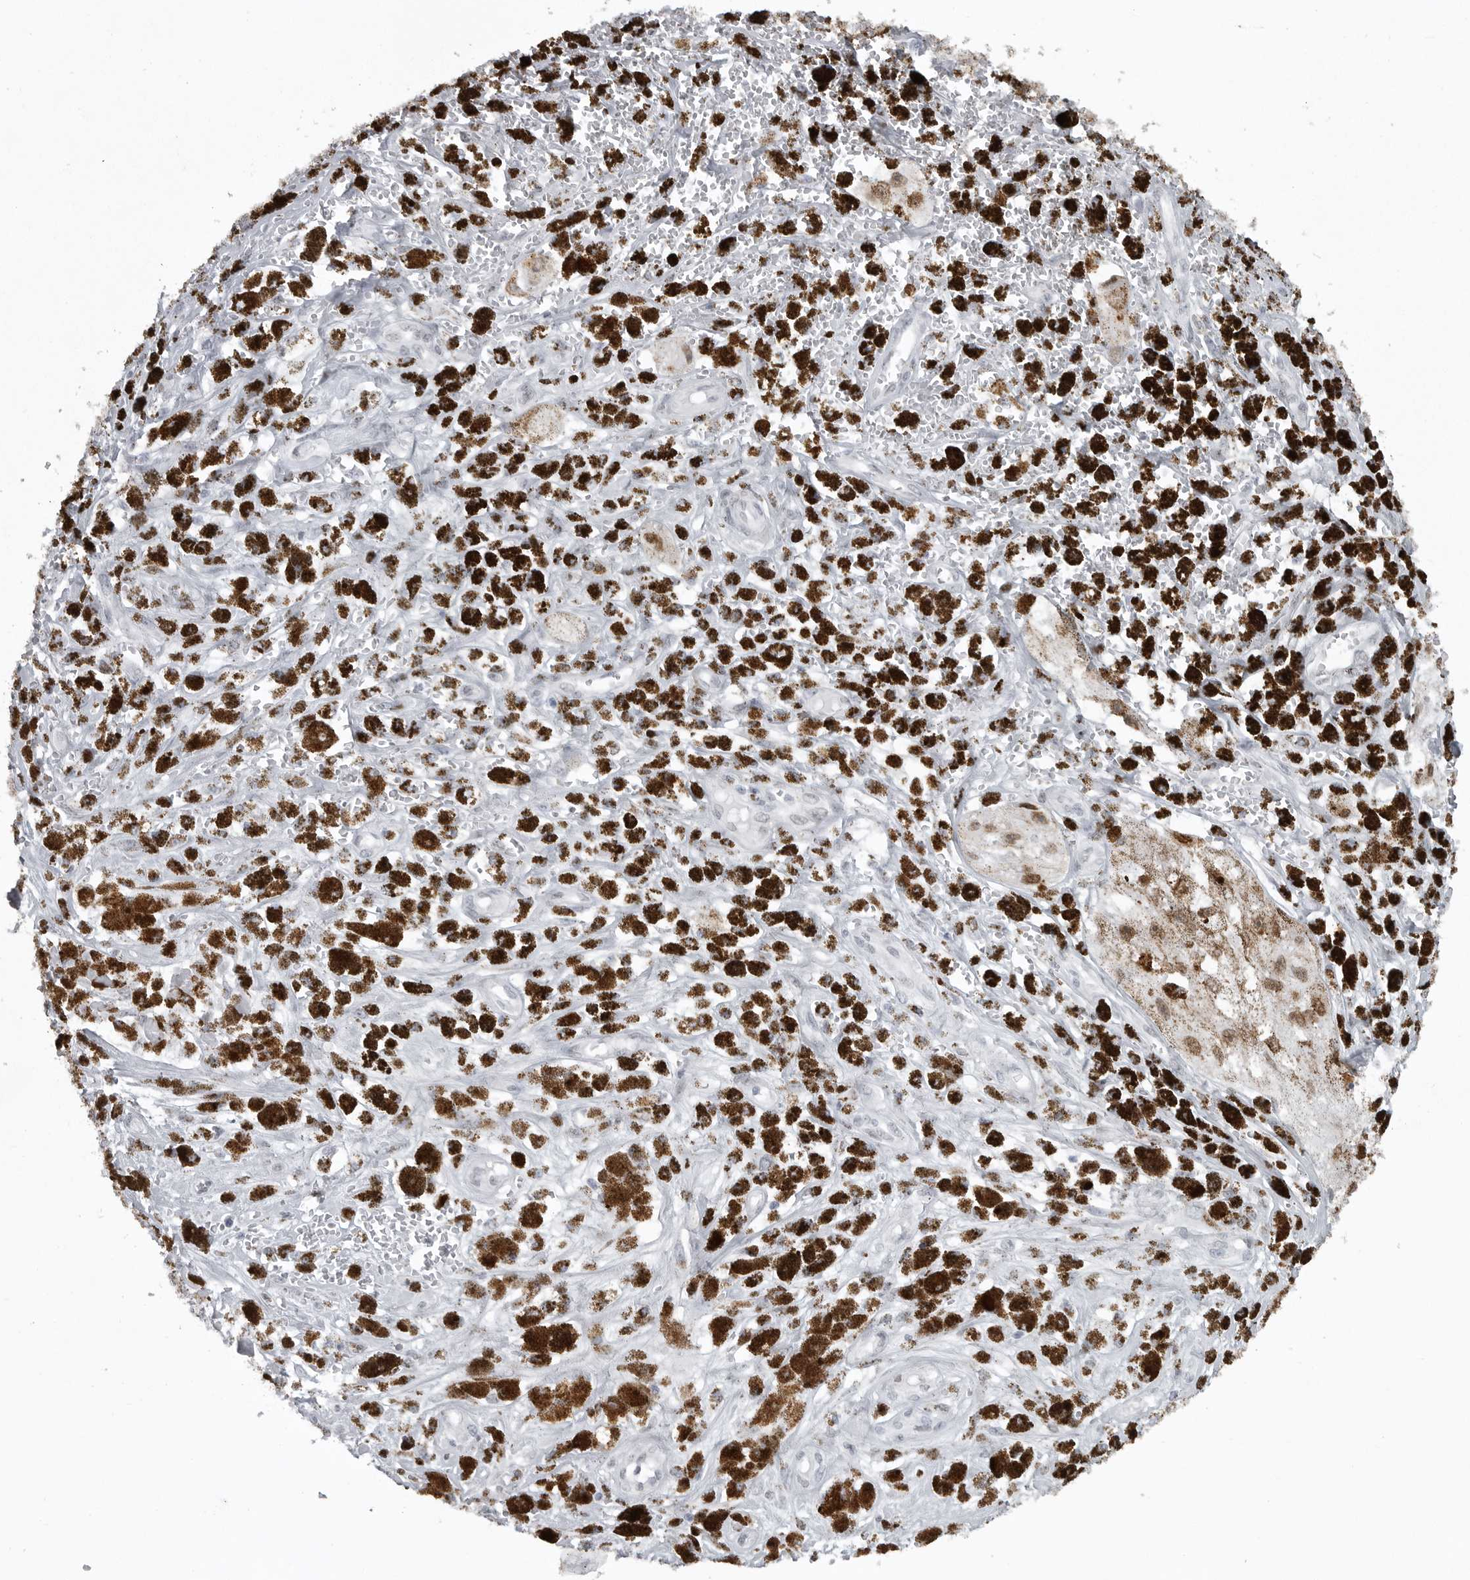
{"staining": {"intensity": "moderate", "quantity": ">75%", "location": "cytoplasmic/membranous,nuclear"}, "tissue": "melanoma", "cell_type": "Tumor cells", "image_type": "cancer", "snomed": [{"axis": "morphology", "description": "Malignant melanoma, NOS"}, {"axis": "topography", "description": "Skin"}], "caption": "IHC micrograph of neoplastic tissue: melanoma stained using immunohistochemistry (IHC) exhibits medium levels of moderate protein expression localized specifically in the cytoplasmic/membranous and nuclear of tumor cells, appearing as a cytoplasmic/membranous and nuclear brown color.", "gene": "HMGN3", "patient": {"sex": "male", "age": 88}}